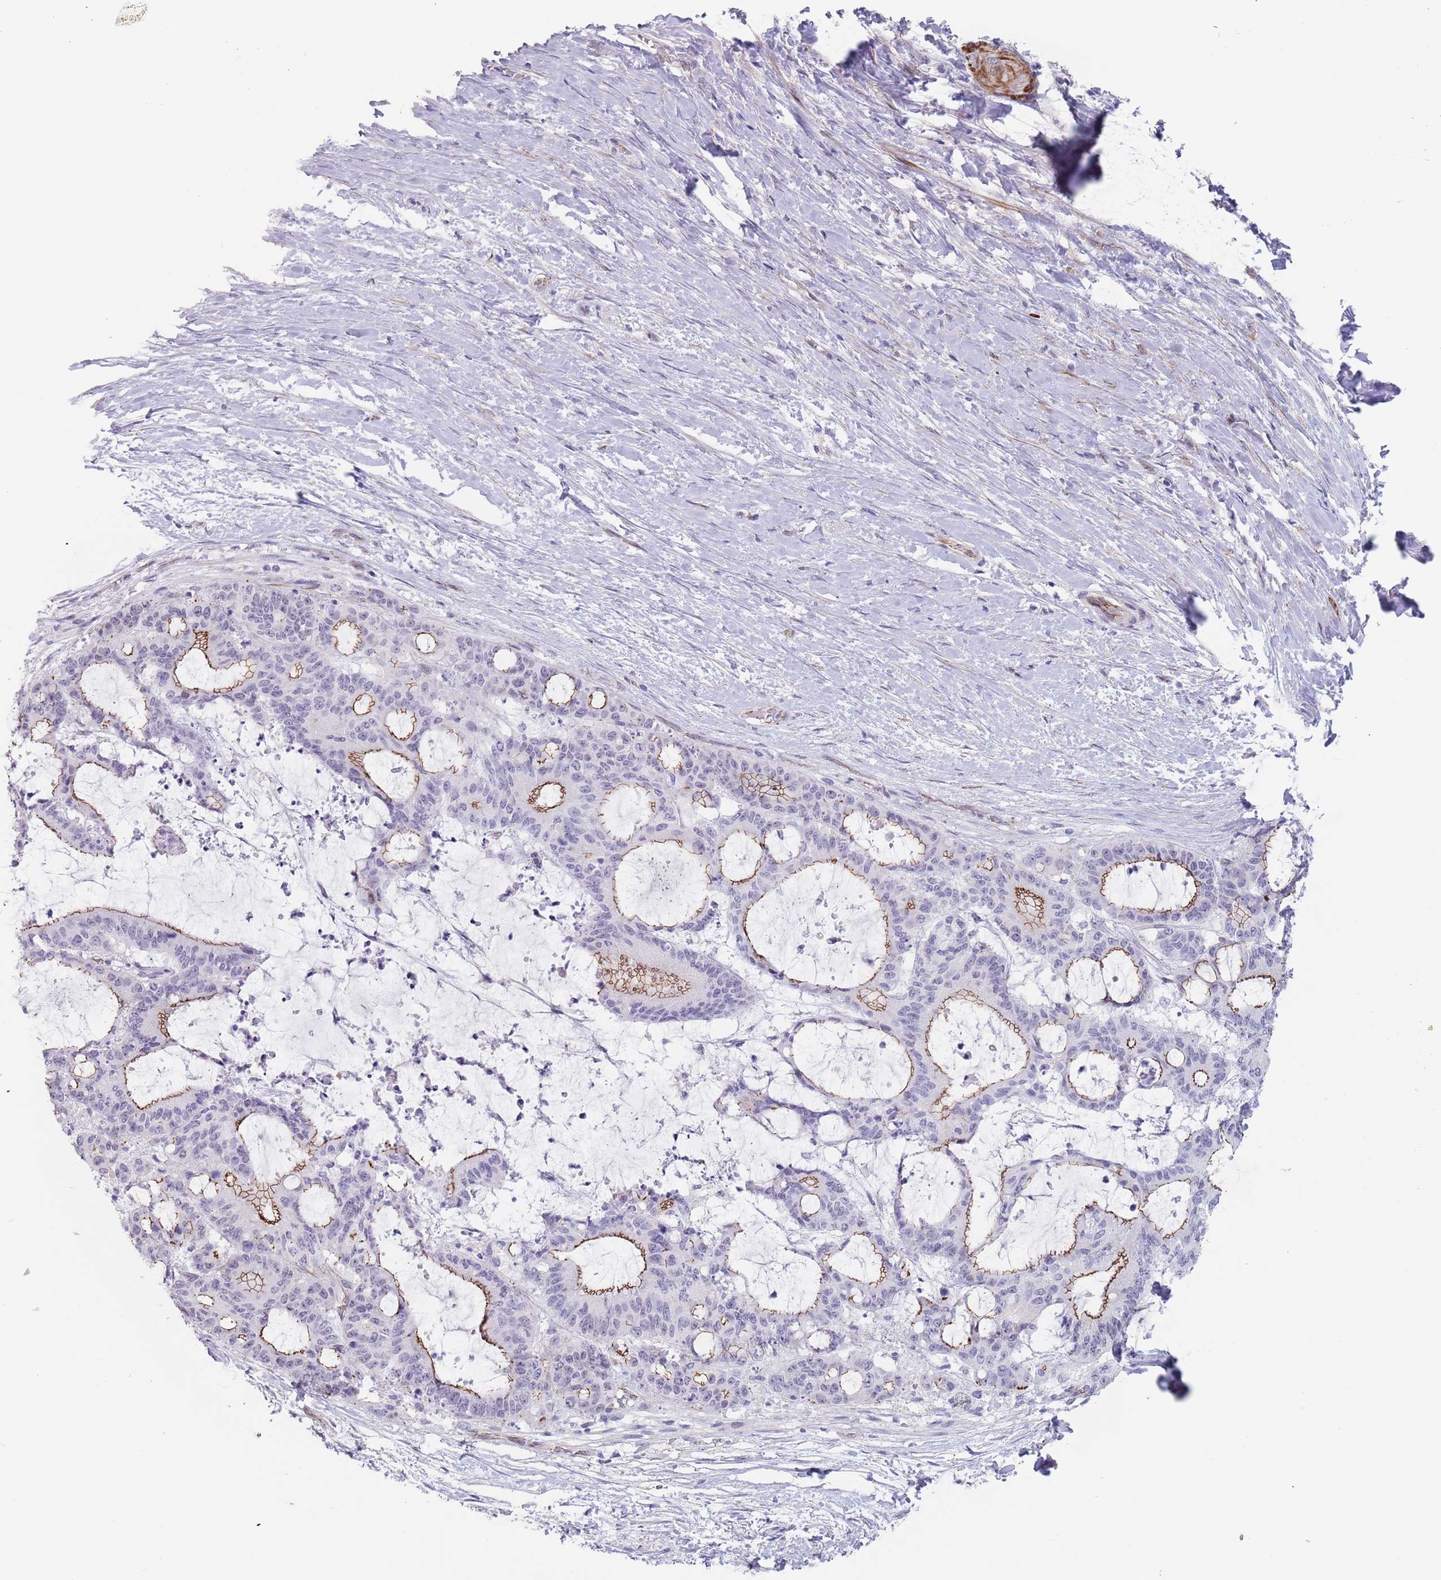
{"staining": {"intensity": "moderate", "quantity": "<25%", "location": "cytoplasmic/membranous"}, "tissue": "liver cancer", "cell_type": "Tumor cells", "image_type": "cancer", "snomed": [{"axis": "morphology", "description": "Normal tissue, NOS"}, {"axis": "morphology", "description": "Cholangiocarcinoma"}, {"axis": "topography", "description": "Liver"}, {"axis": "topography", "description": "Peripheral nerve tissue"}], "caption": "Approximately <25% of tumor cells in human liver cancer demonstrate moderate cytoplasmic/membranous protein staining as visualized by brown immunohistochemical staining.", "gene": "OR5A2", "patient": {"sex": "female", "age": 73}}